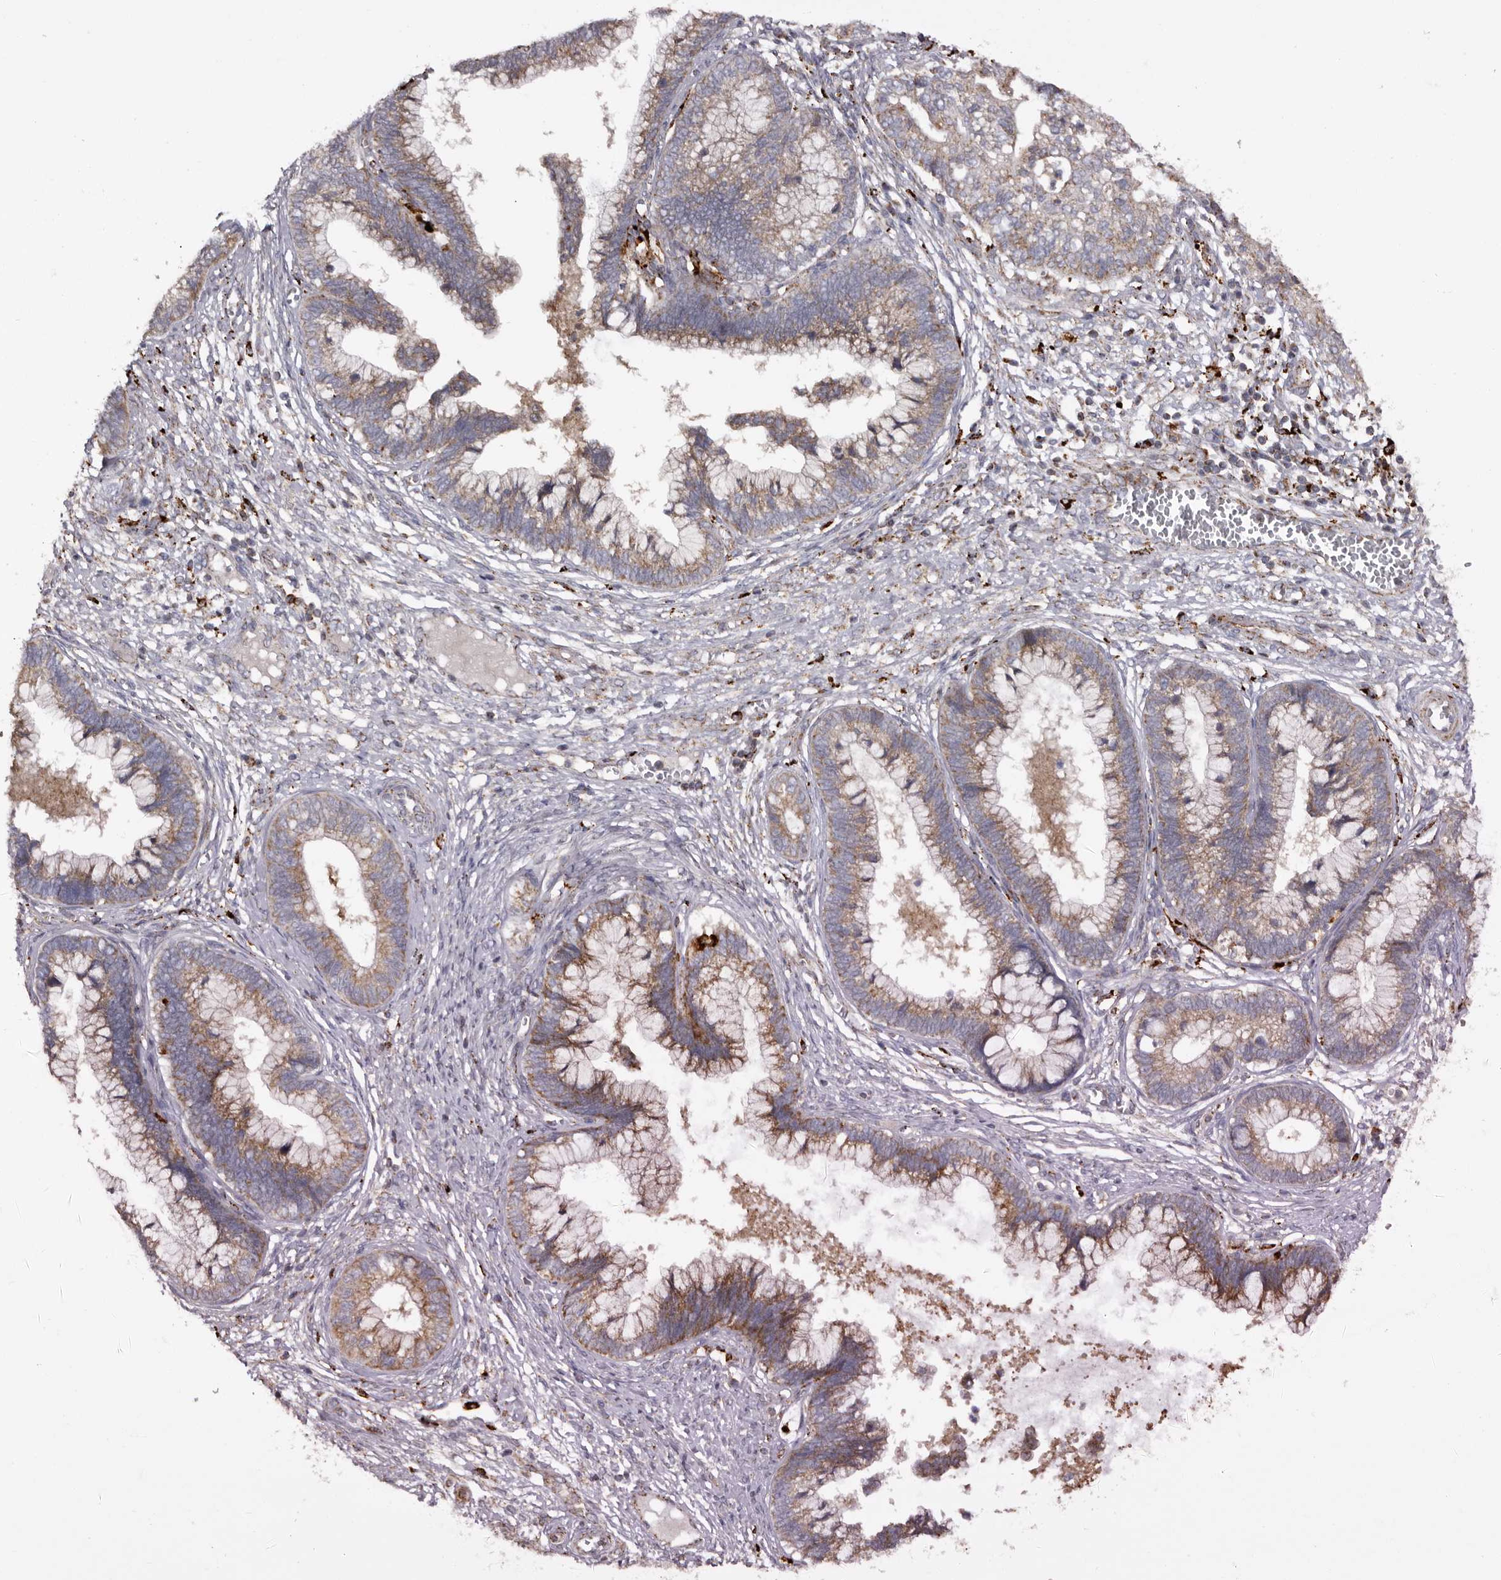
{"staining": {"intensity": "moderate", "quantity": ">75%", "location": "cytoplasmic/membranous"}, "tissue": "cervical cancer", "cell_type": "Tumor cells", "image_type": "cancer", "snomed": [{"axis": "morphology", "description": "Adenocarcinoma, NOS"}, {"axis": "topography", "description": "Cervix"}], "caption": "Human adenocarcinoma (cervical) stained for a protein (brown) shows moderate cytoplasmic/membranous positive positivity in approximately >75% of tumor cells.", "gene": "MECR", "patient": {"sex": "female", "age": 44}}